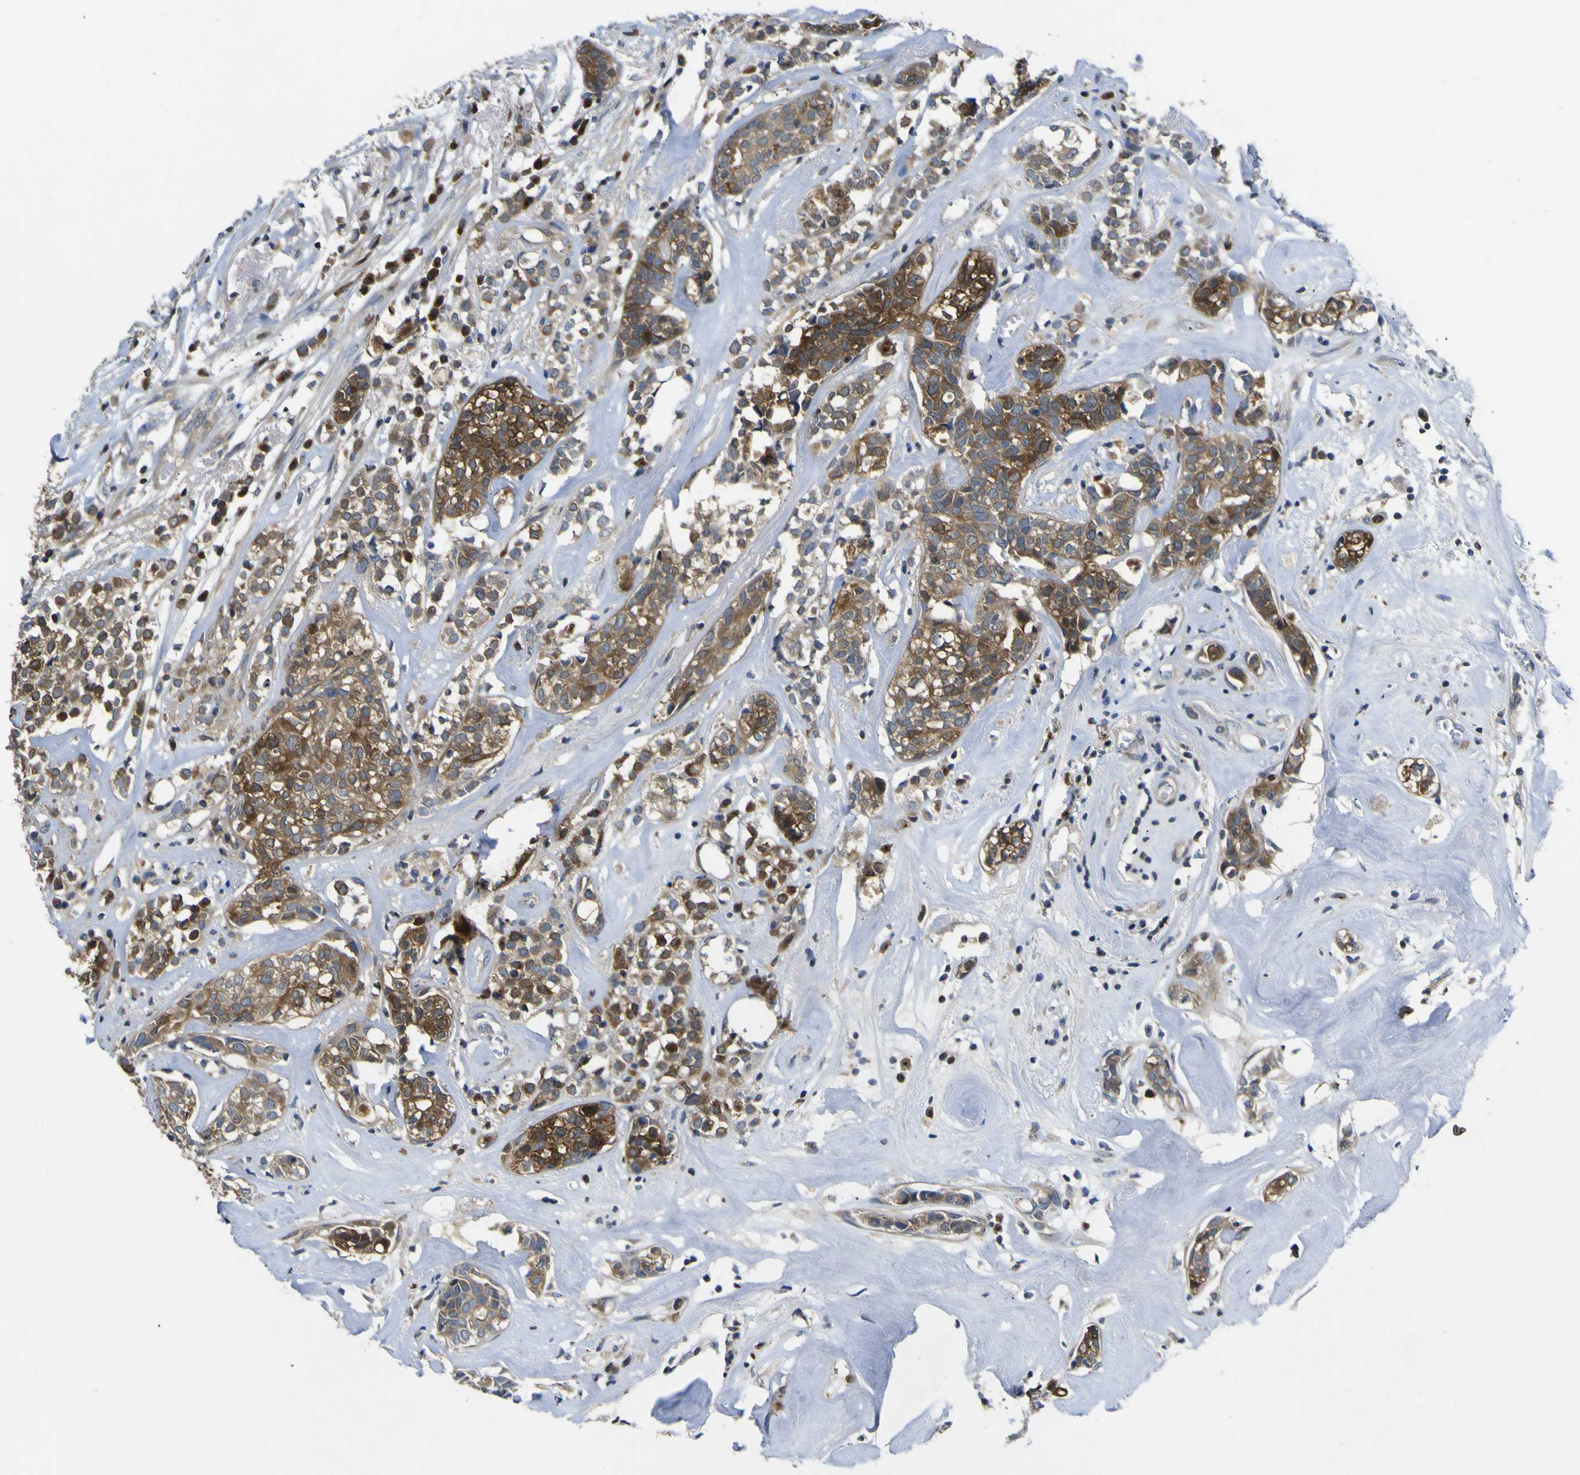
{"staining": {"intensity": "strong", "quantity": "25%-75%", "location": "cytoplasmic/membranous"}, "tissue": "head and neck cancer", "cell_type": "Tumor cells", "image_type": "cancer", "snomed": [{"axis": "morphology", "description": "Adenocarcinoma, NOS"}, {"axis": "topography", "description": "Salivary gland"}, {"axis": "topography", "description": "Head-Neck"}], "caption": "An image showing strong cytoplasmic/membranous staining in about 25%-75% of tumor cells in adenocarcinoma (head and neck), as visualized by brown immunohistochemical staining.", "gene": "EML2", "patient": {"sex": "female", "age": 65}}